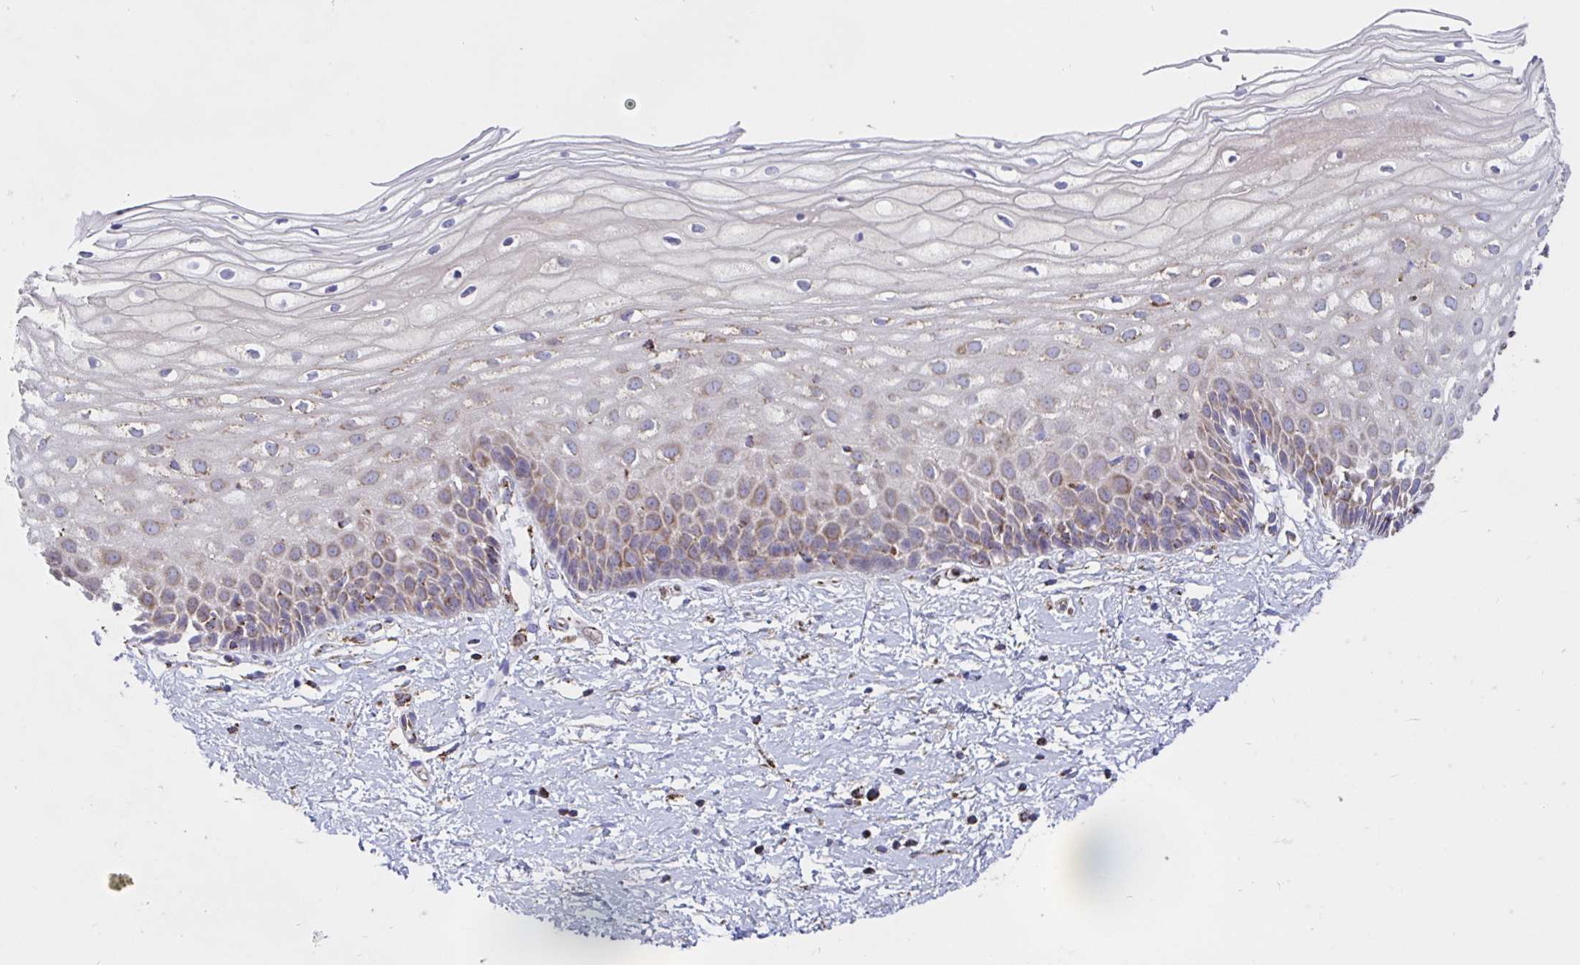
{"staining": {"intensity": "weak", "quantity": "25%-75%", "location": "cytoplasmic/membranous"}, "tissue": "cervix", "cell_type": "Glandular cells", "image_type": "normal", "snomed": [{"axis": "morphology", "description": "Normal tissue, NOS"}, {"axis": "topography", "description": "Cervix"}], "caption": "Immunohistochemical staining of unremarkable cervix exhibits 25%-75% levels of weak cytoplasmic/membranous protein staining in approximately 25%-75% of glandular cells.", "gene": "PRDX3", "patient": {"sex": "female", "age": 36}}